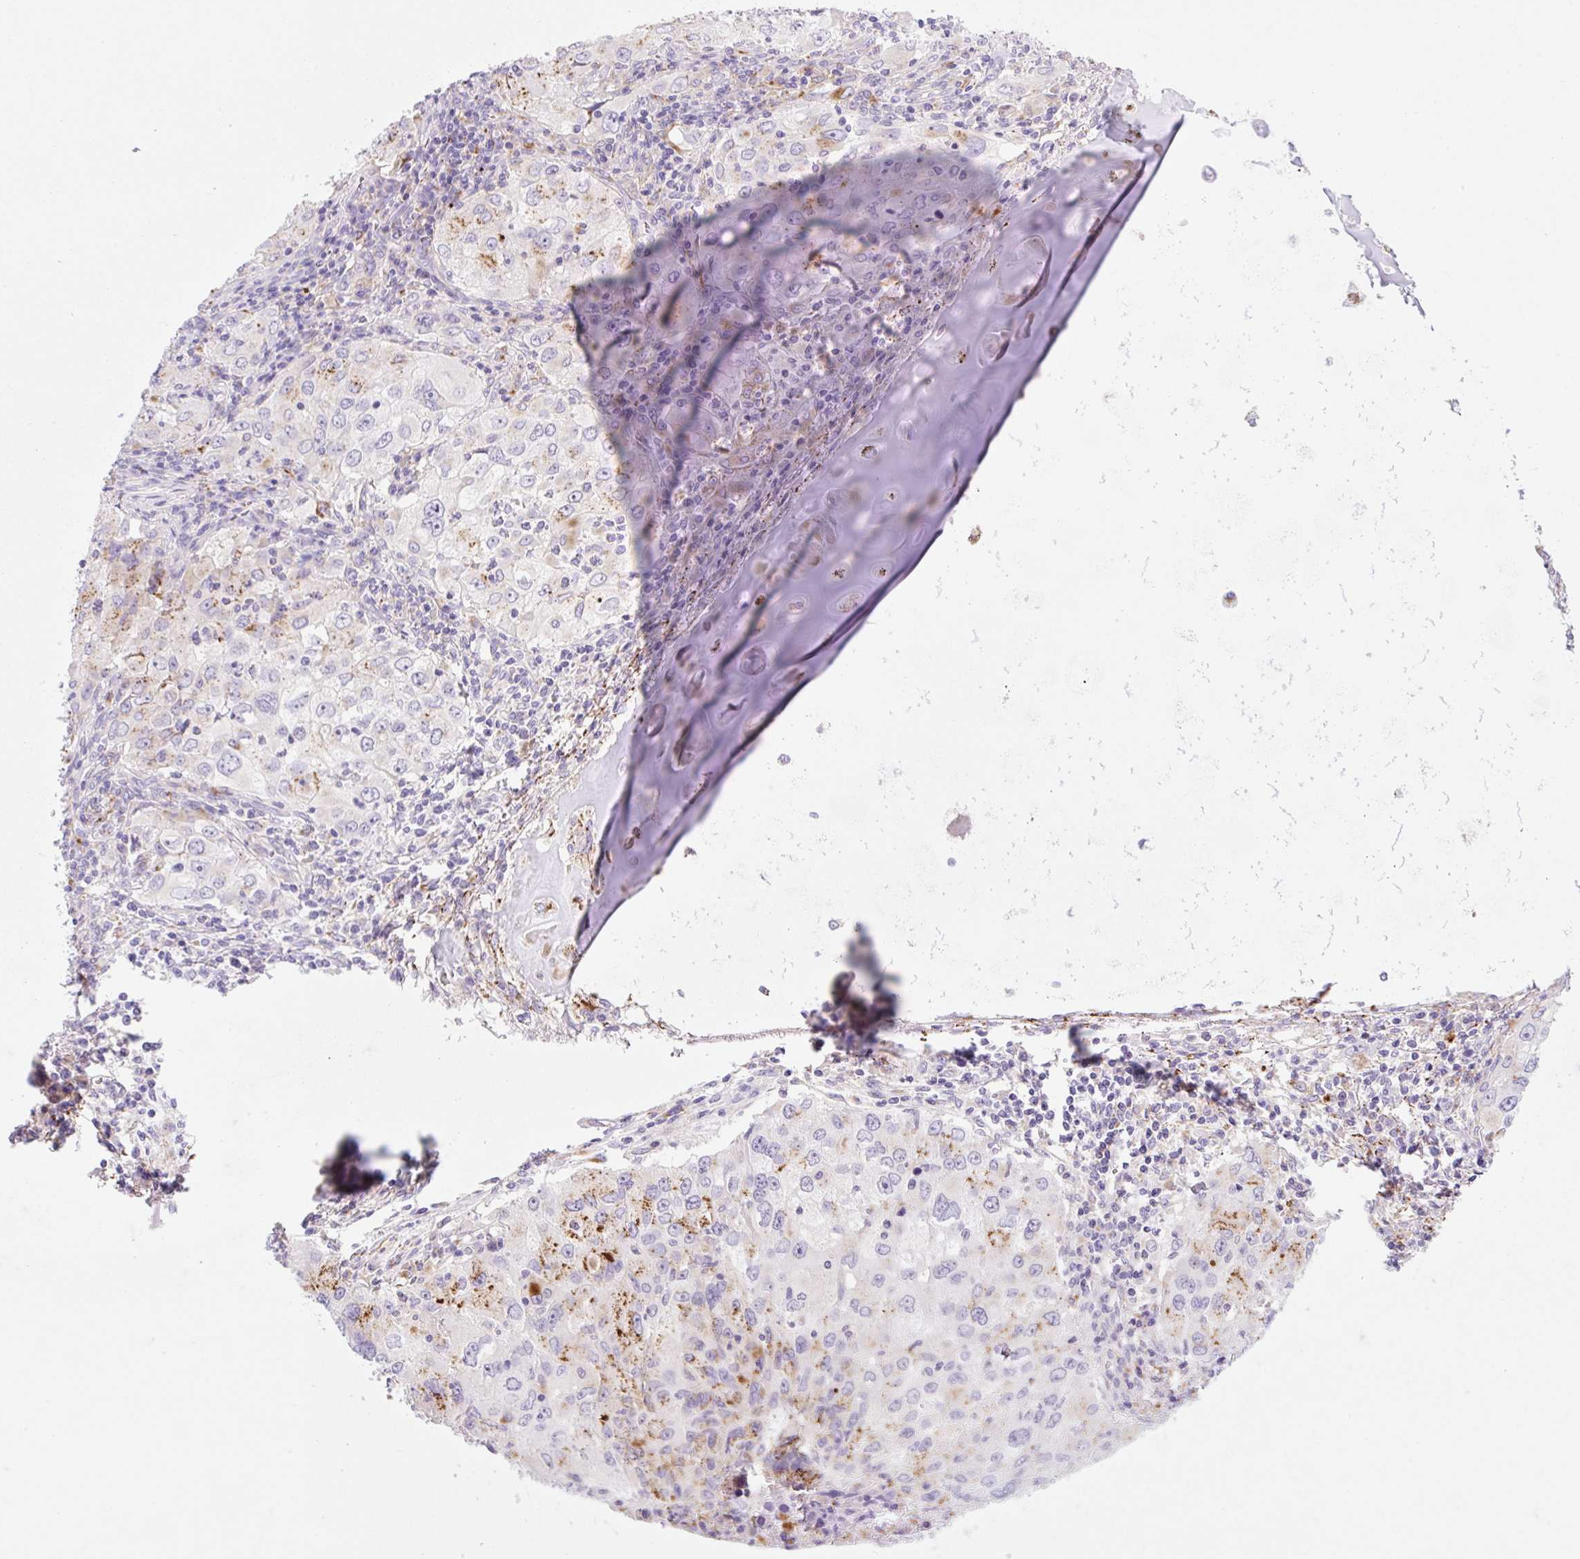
{"staining": {"intensity": "moderate", "quantity": "<25%", "location": "cytoplasmic/membranous"}, "tissue": "lung cancer", "cell_type": "Tumor cells", "image_type": "cancer", "snomed": [{"axis": "morphology", "description": "Adenocarcinoma, NOS"}, {"axis": "morphology", "description": "Adenocarcinoma, metastatic, NOS"}, {"axis": "topography", "description": "Lymph node"}, {"axis": "topography", "description": "Lung"}], "caption": "Protein expression analysis of lung cancer demonstrates moderate cytoplasmic/membranous staining in approximately <25% of tumor cells.", "gene": "HEXA", "patient": {"sex": "female", "age": 42}}